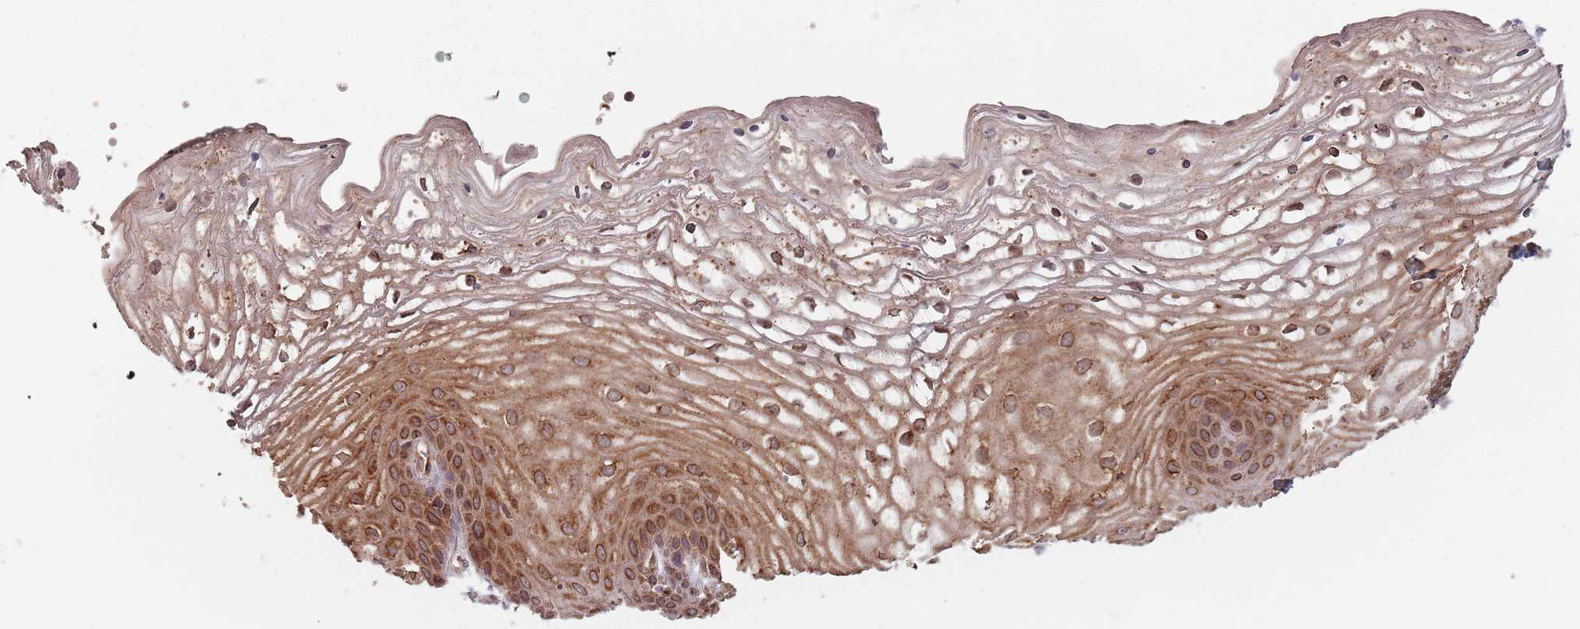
{"staining": {"intensity": "moderate", "quantity": ">75%", "location": "cytoplasmic/membranous"}, "tissue": "vagina", "cell_type": "Squamous epithelial cells", "image_type": "normal", "snomed": [{"axis": "morphology", "description": "Normal tissue, NOS"}, {"axis": "topography", "description": "Vagina"}, {"axis": "topography", "description": "Cervix"}], "caption": "The micrograph displays staining of normal vagina, revealing moderate cytoplasmic/membranous protein expression (brown color) within squamous epithelial cells.", "gene": "C3orf14", "patient": {"sex": "female", "age": 40}}